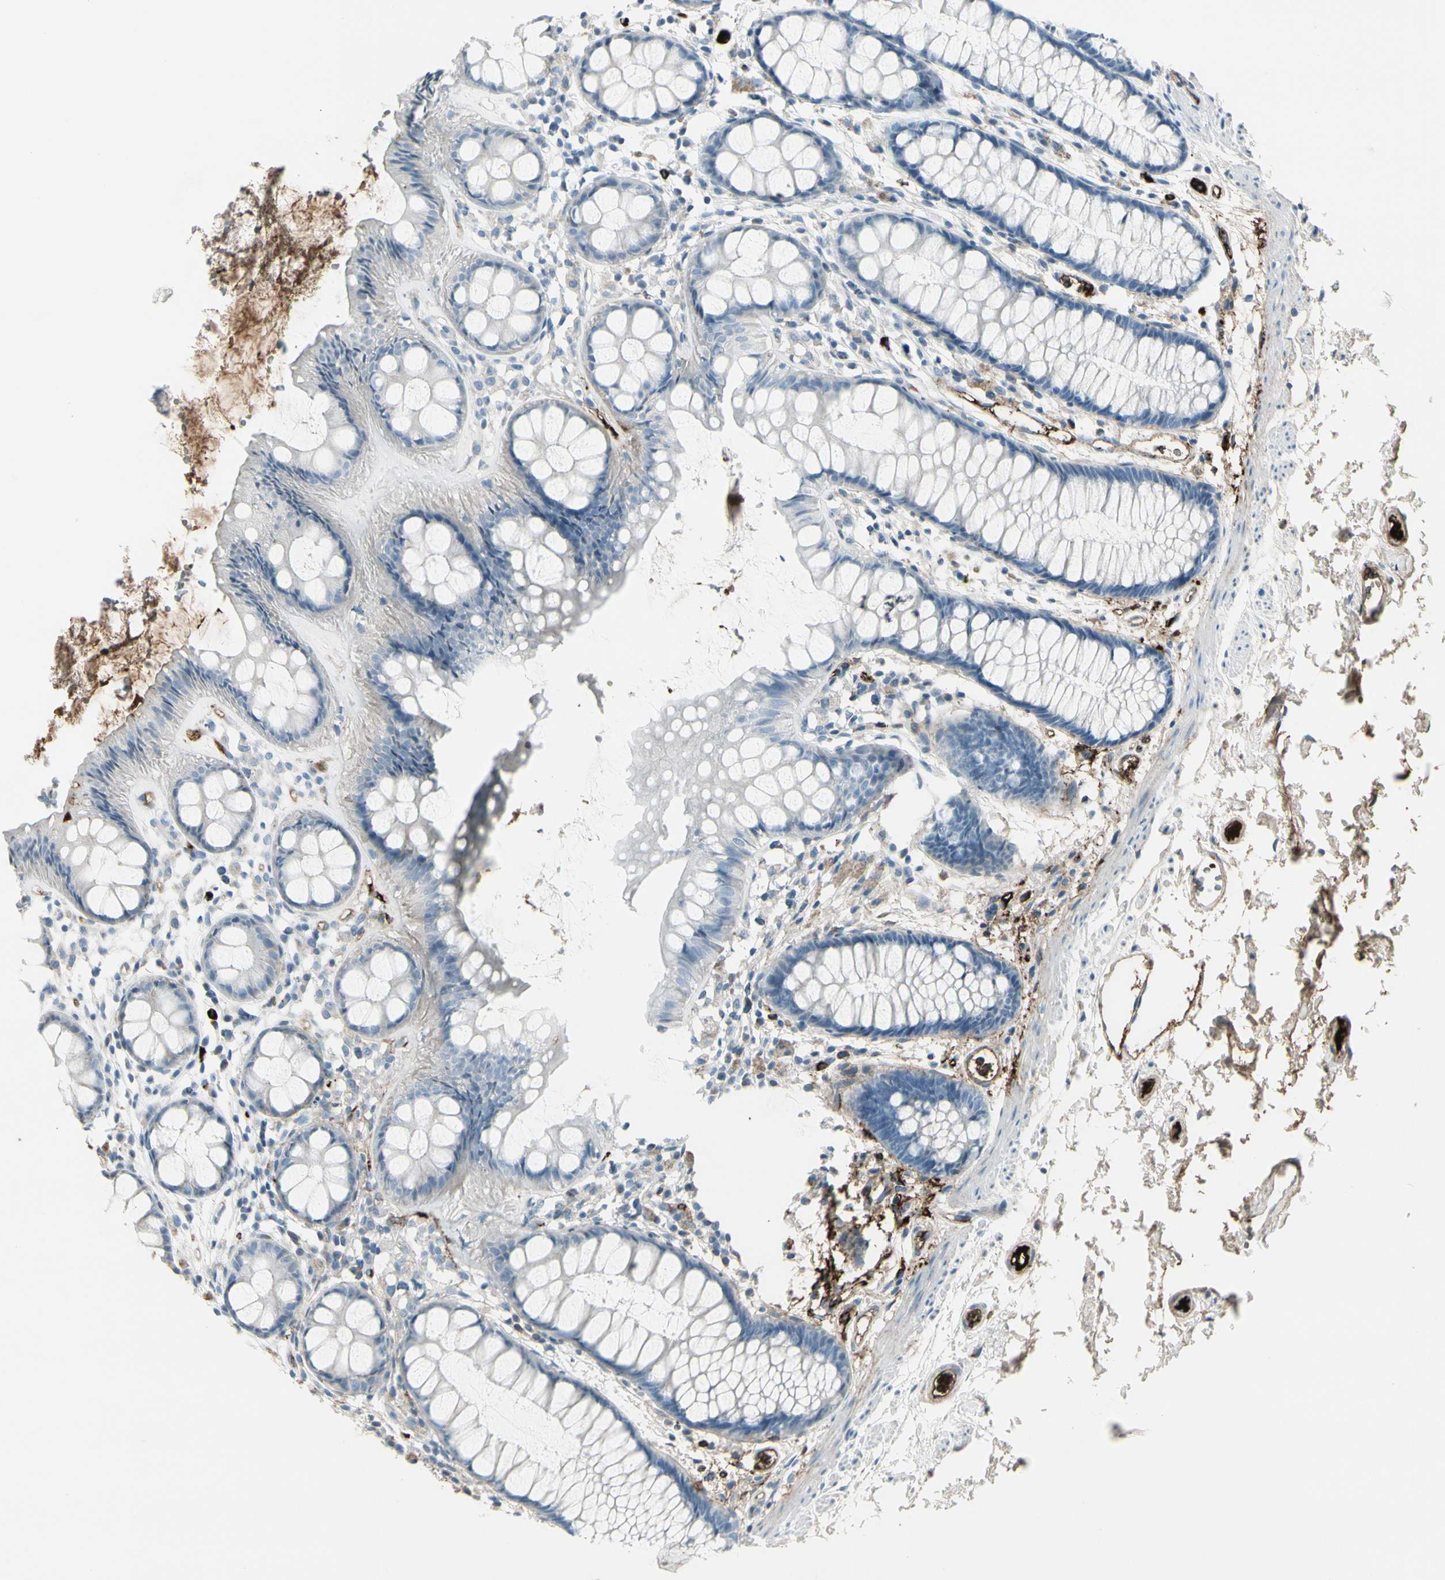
{"staining": {"intensity": "negative", "quantity": "none", "location": "none"}, "tissue": "rectum", "cell_type": "Glandular cells", "image_type": "normal", "snomed": [{"axis": "morphology", "description": "Normal tissue, NOS"}, {"axis": "topography", "description": "Rectum"}], "caption": "IHC image of benign rectum: rectum stained with DAB (3,3'-diaminobenzidine) shows no significant protein expression in glandular cells. Nuclei are stained in blue.", "gene": "IGHG1", "patient": {"sex": "female", "age": 66}}